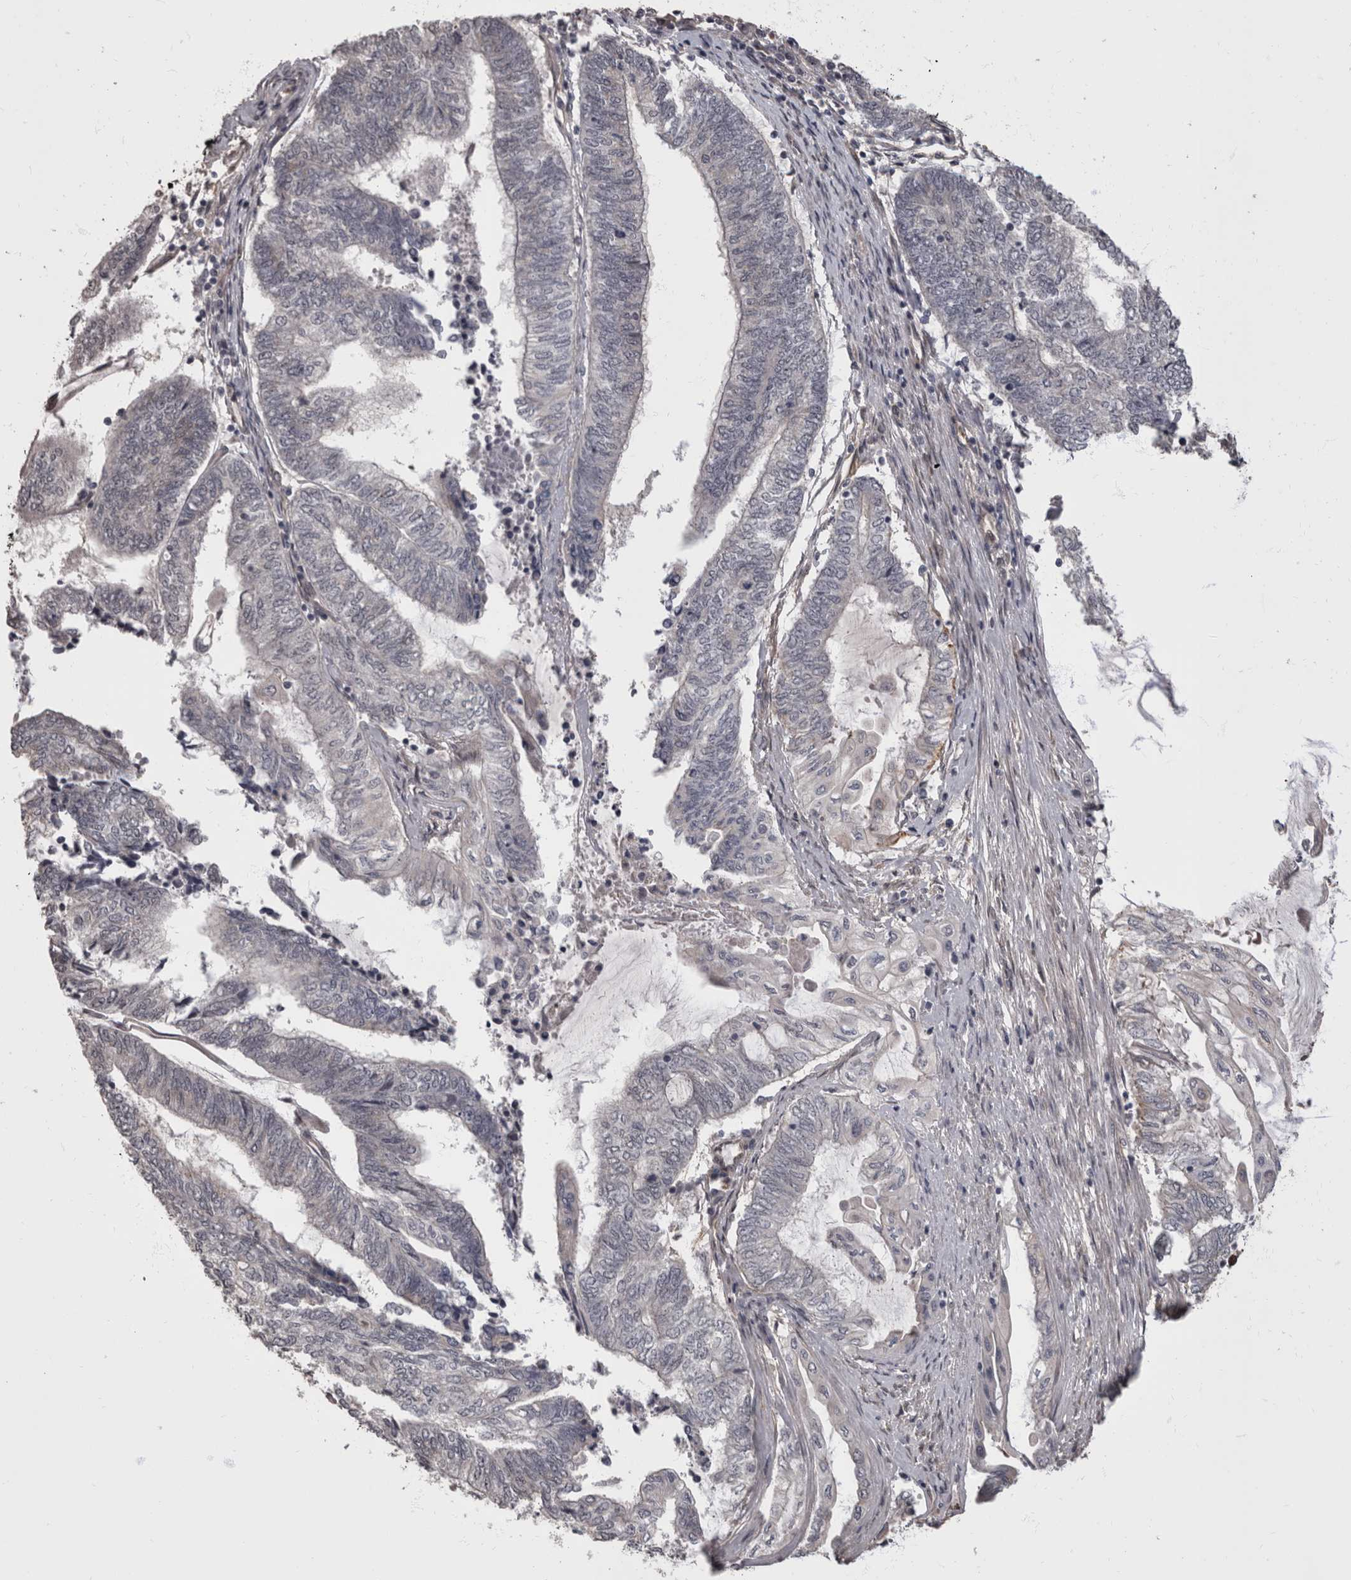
{"staining": {"intensity": "negative", "quantity": "none", "location": "none"}, "tissue": "endometrial cancer", "cell_type": "Tumor cells", "image_type": "cancer", "snomed": [{"axis": "morphology", "description": "Adenocarcinoma, NOS"}, {"axis": "topography", "description": "Uterus"}, {"axis": "topography", "description": "Endometrium"}], "caption": "The immunohistochemistry (IHC) histopathology image has no significant expression in tumor cells of endometrial adenocarcinoma tissue.", "gene": "AKT3", "patient": {"sex": "female", "age": 70}}